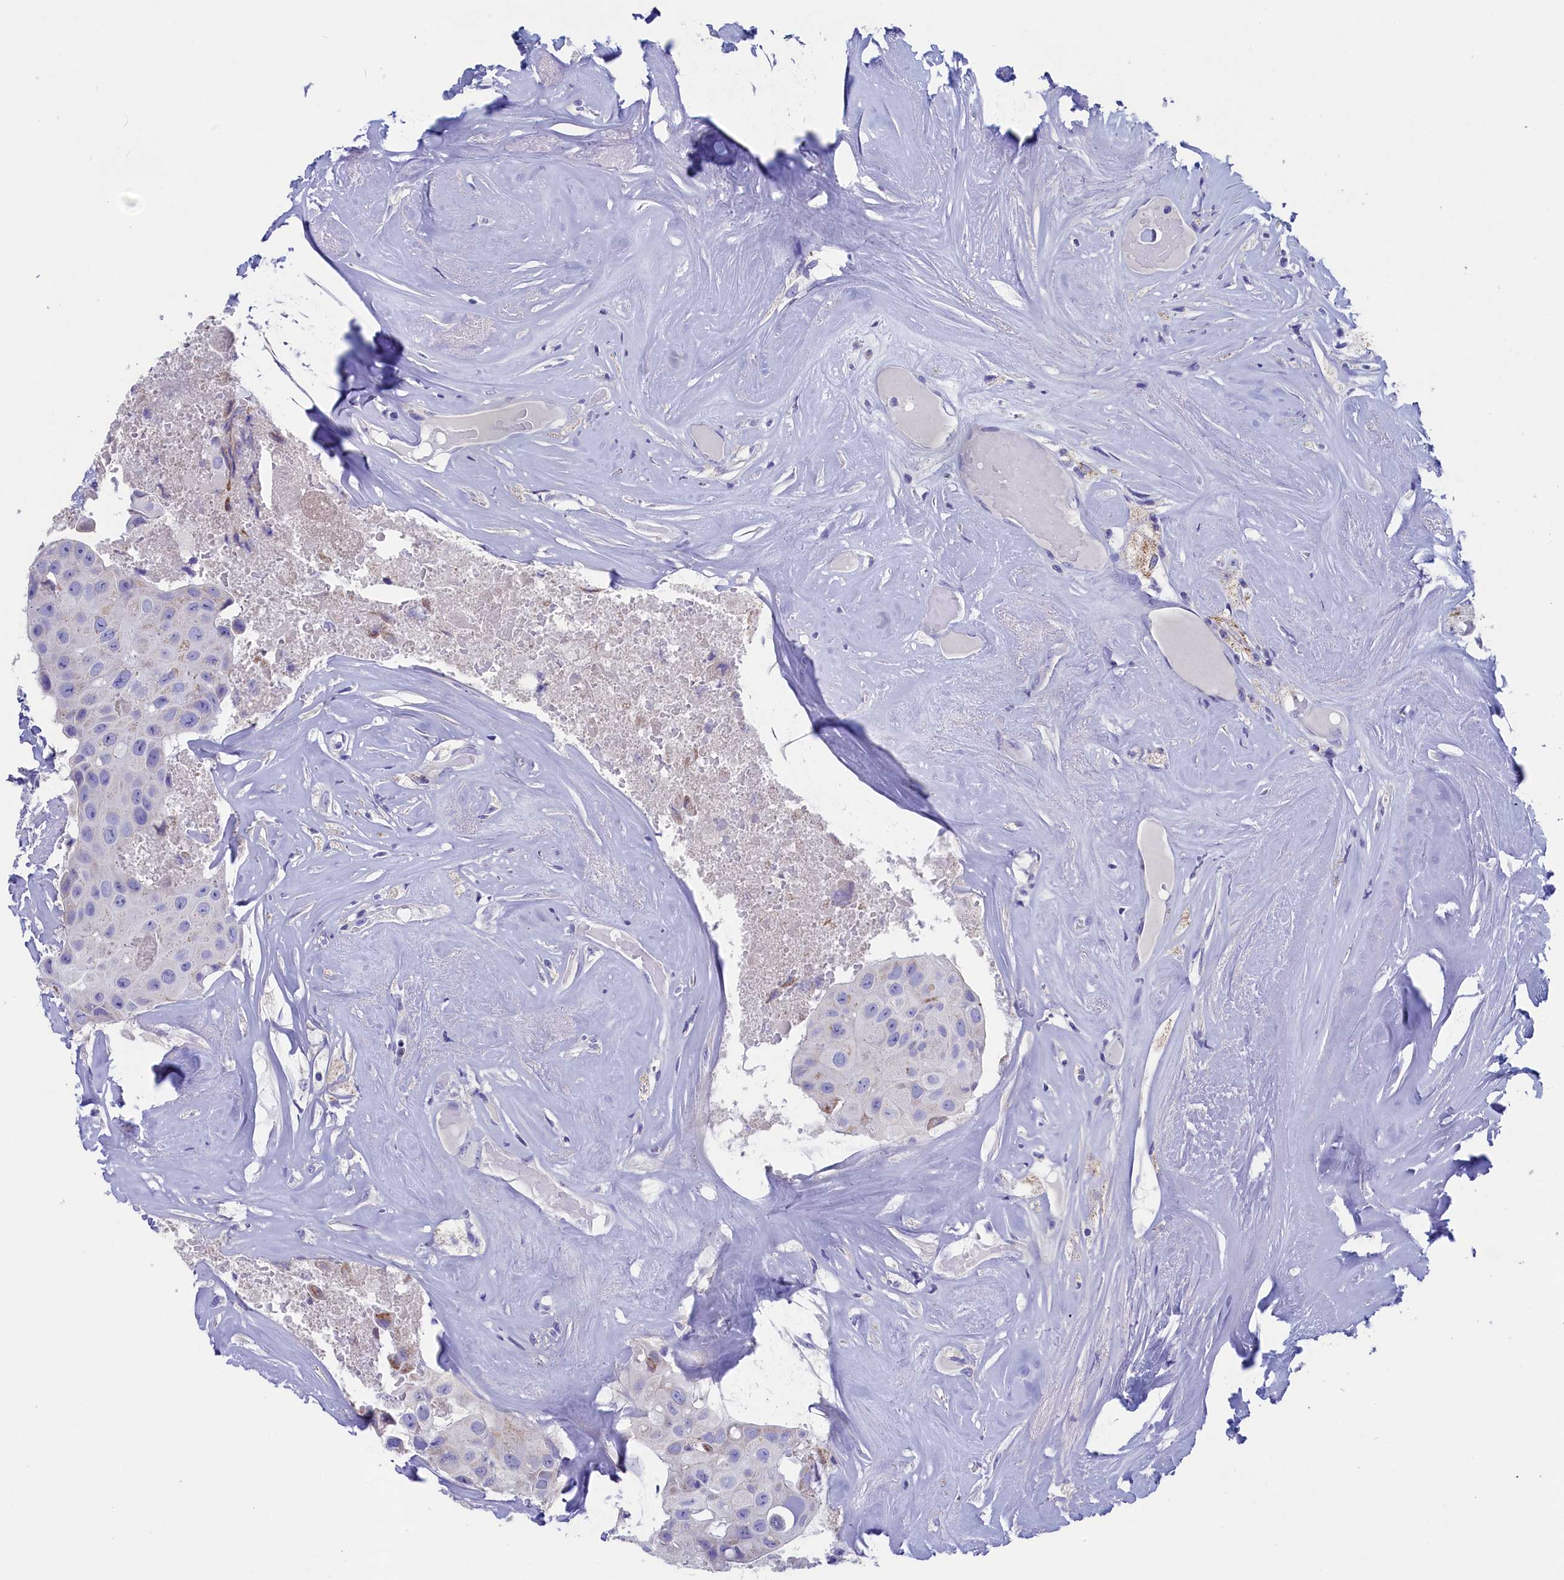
{"staining": {"intensity": "negative", "quantity": "none", "location": "none"}, "tissue": "head and neck cancer", "cell_type": "Tumor cells", "image_type": "cancer", "snomed": [{"axis": "morphology", "description": "Adenocarcinoma, NOS"}, {"axis": "morphology", "description": "Adenocarcinoma, metastatic, NOS"}, {"axis": "topography", "description": "Head-Neck"}], "caption": "High power microscopy photomicrograph of an IHC image of metastatic adenocarcinoma (head and neck), revealing no significant expression in tumor cells.", "gene": "PRDM12", "patient": {"sex": "male", "age": 75}}